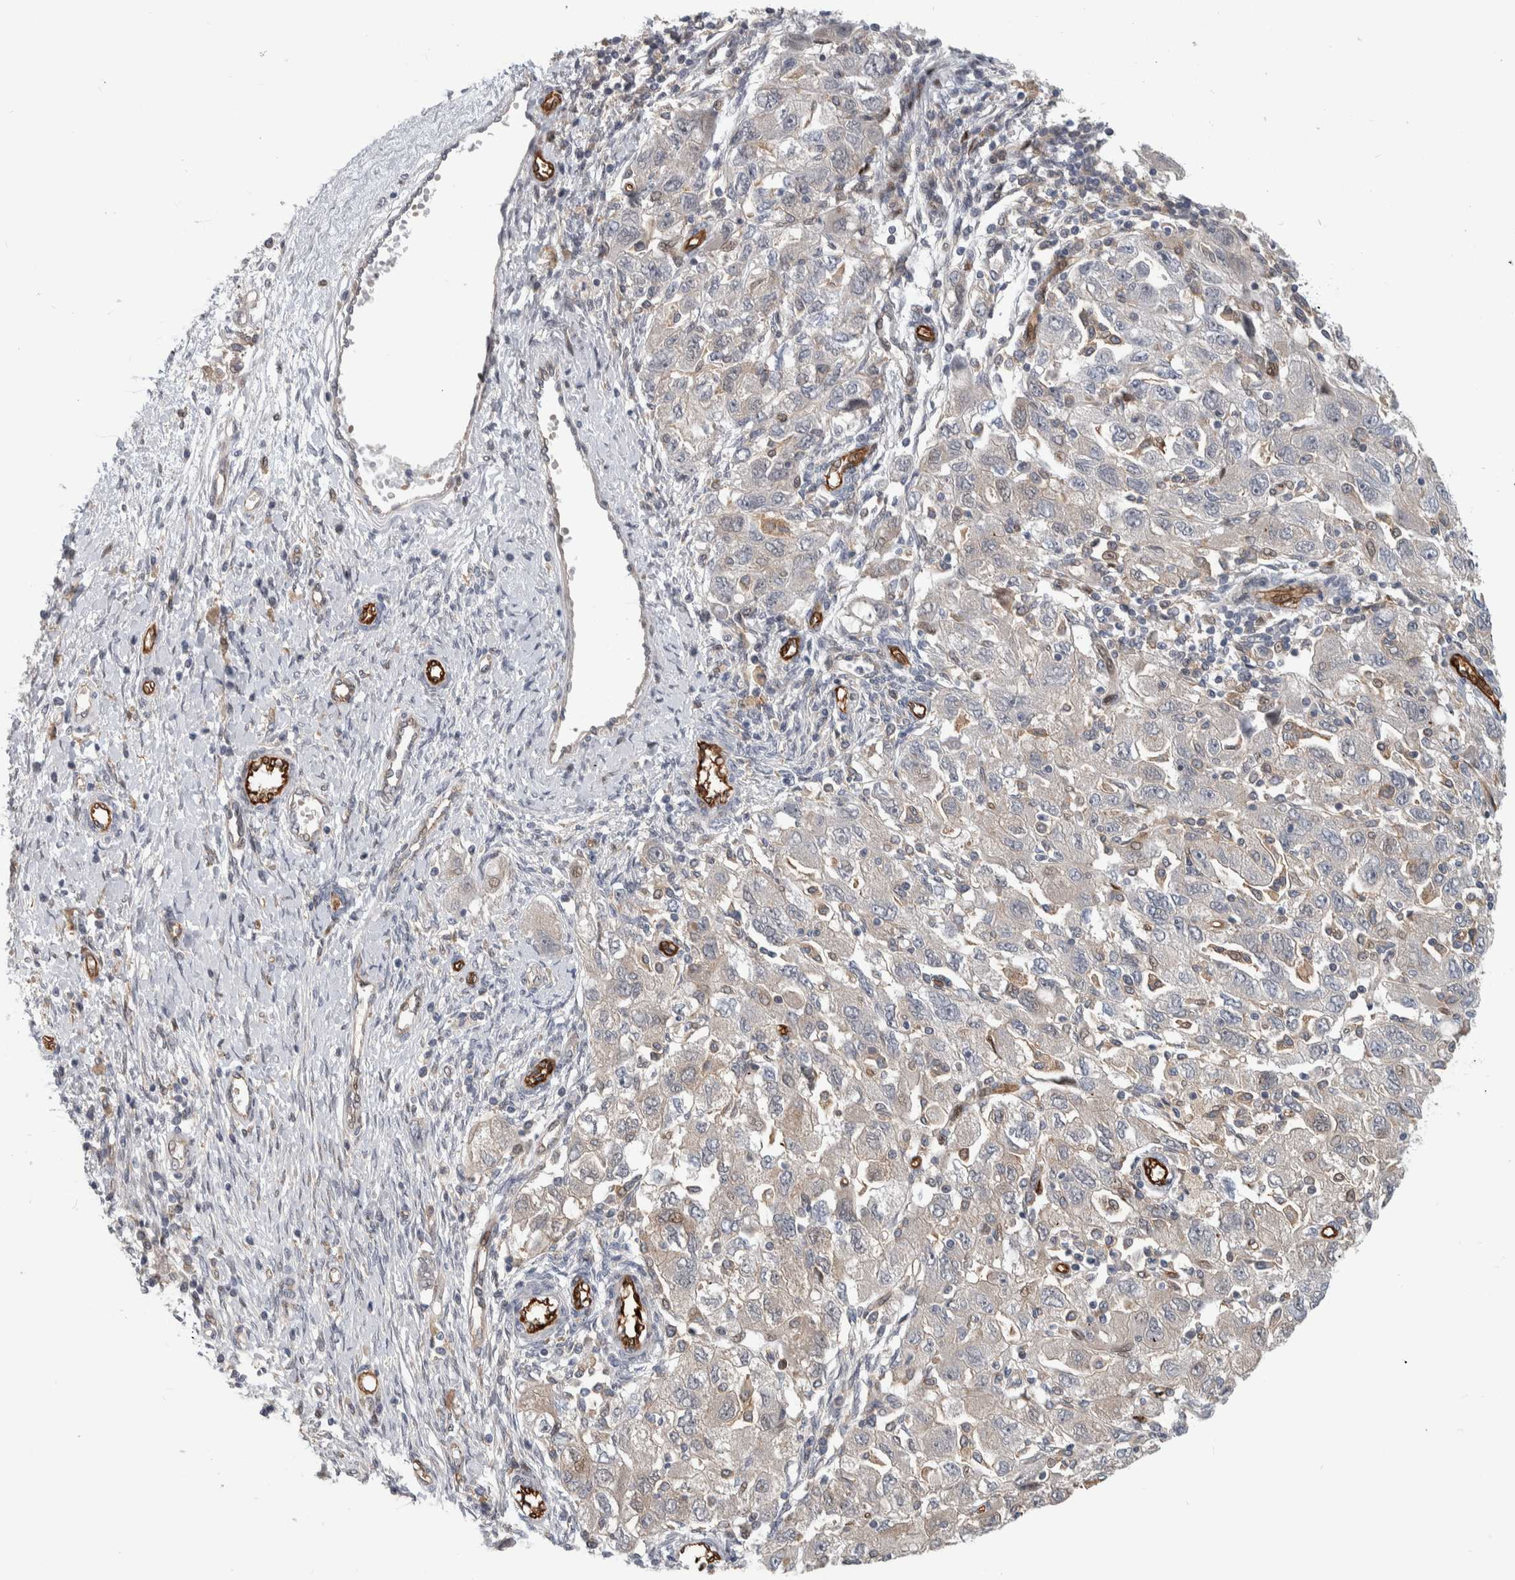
{"staining": {"intensity": "weak", "quantity": "<25%", "location": "cytoplasmic/membranous,nuclear"}, "tissue": "ovarian cancer", "cell_type": "Tumor cells", "image_type": "cancer", "snomed": [{"axis": "morphology", "description": "Carcinoma, NOS"}, {"axis": "morphology", "description": "Cystadenocarcinoma, serous, NOS"}, {"axis": "topography", "description": "Ovary"}], "caption": "Immunohistochemistry of human ovarian cancer displays no positivity in tumor cells.", "gene": "MSL1", "patient": {"sex": "female", "age": 69}}